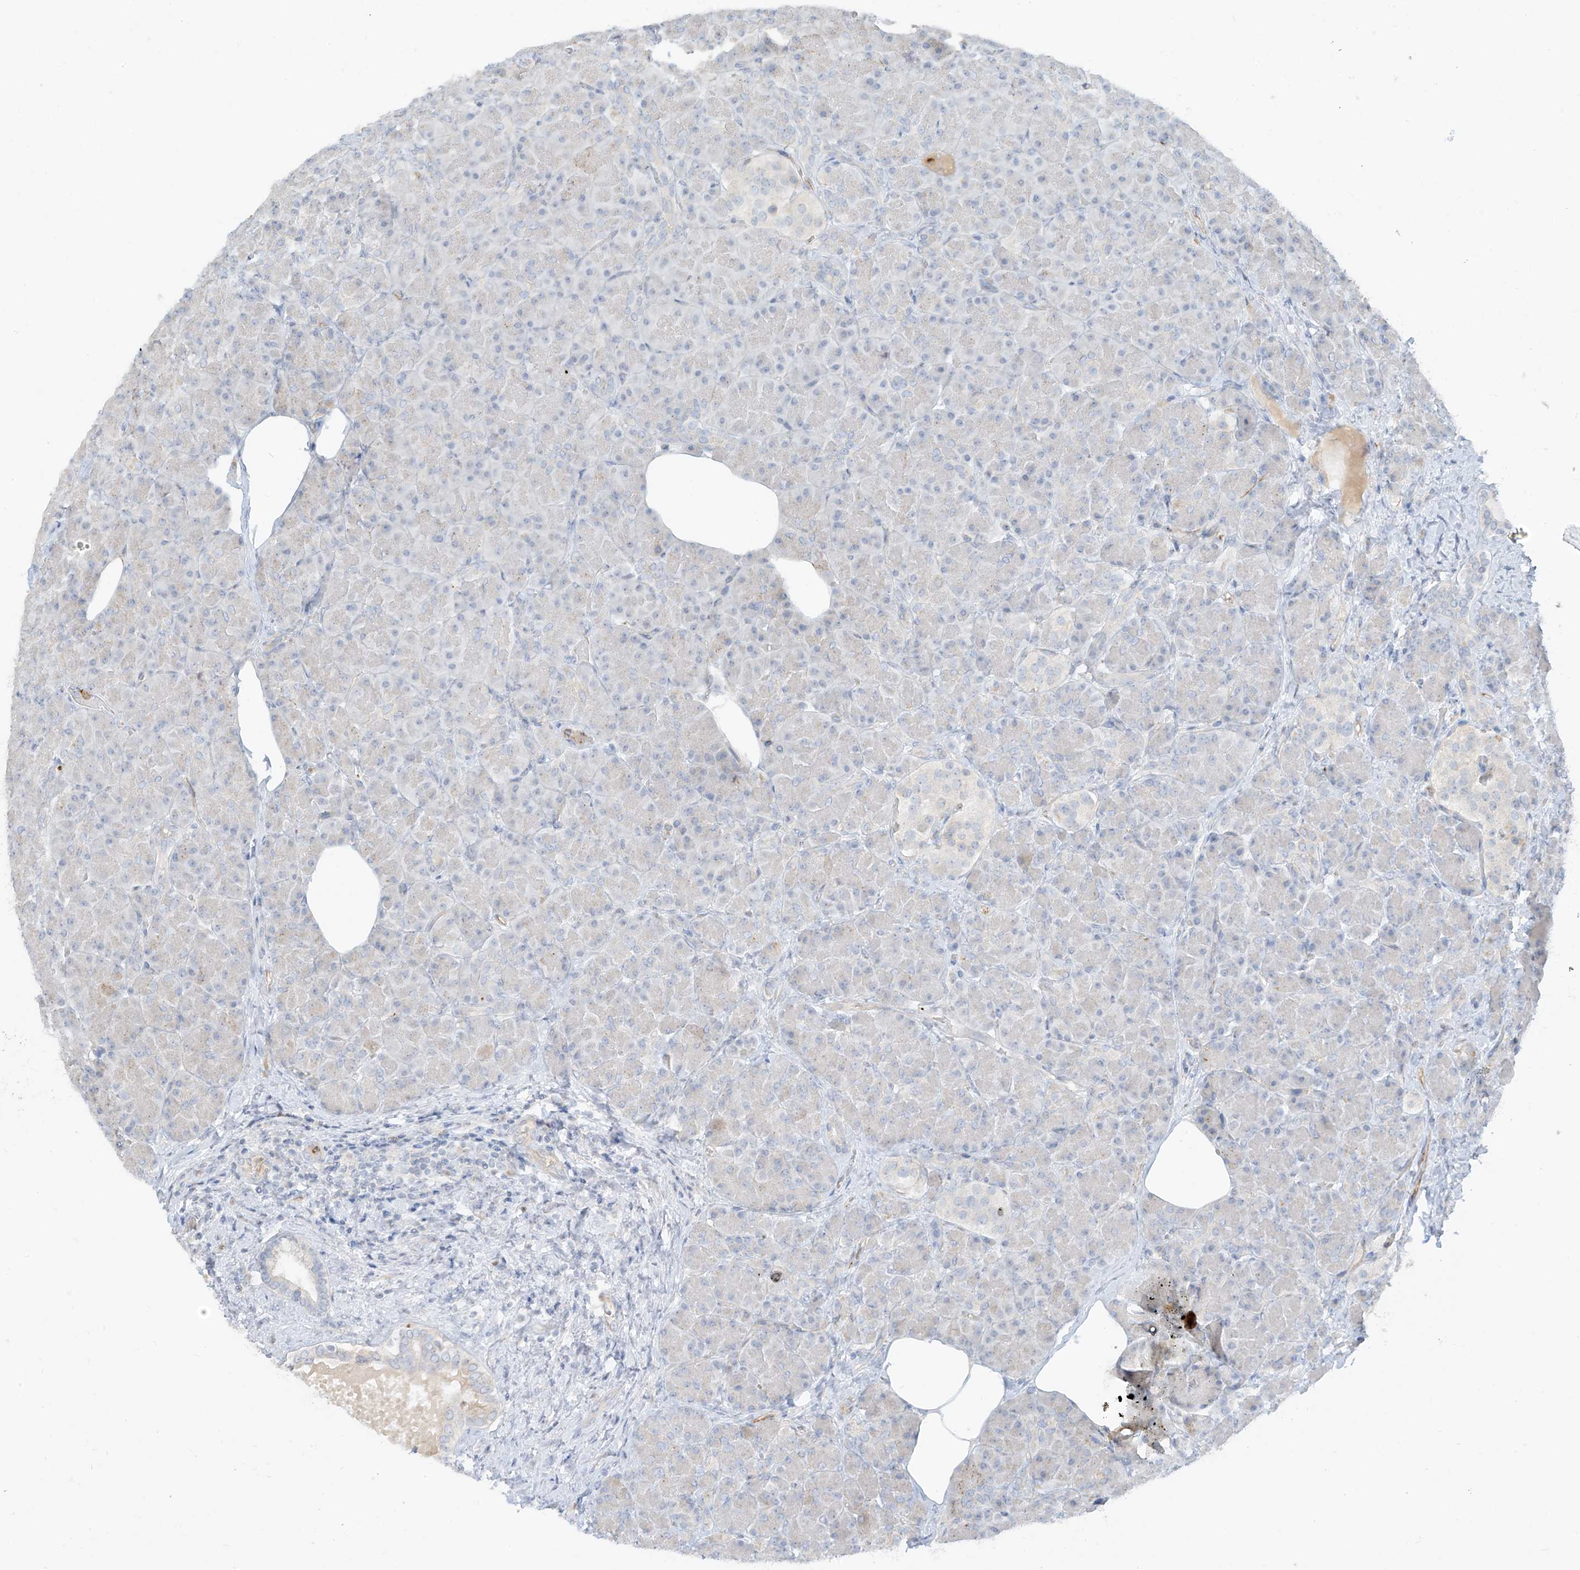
{"staining": {"intensity": "negative", "quantity": "none", "location": "none"}, "tissue": "pancreas", "cell_type": "Exocrine glandular cells", "image_type": "normal", "snomed": [{"axis": "morphology", "description": "Normal tissue, NOS"}, {"axis": "topography", "description": "Pancreas"}], "caption": "An immunohistochemistry (IHC) image of normal pancreas is shown. There is no staining in exocrine glandular cells of pancreas. Brightfield microscopy of immunohistochemistry (IHC) stained with DAB (brown) and hematoxylin (blue), captured at high magnification.", "gene": "C2orf42", "patient": {"sex": "female", "age": 43}}